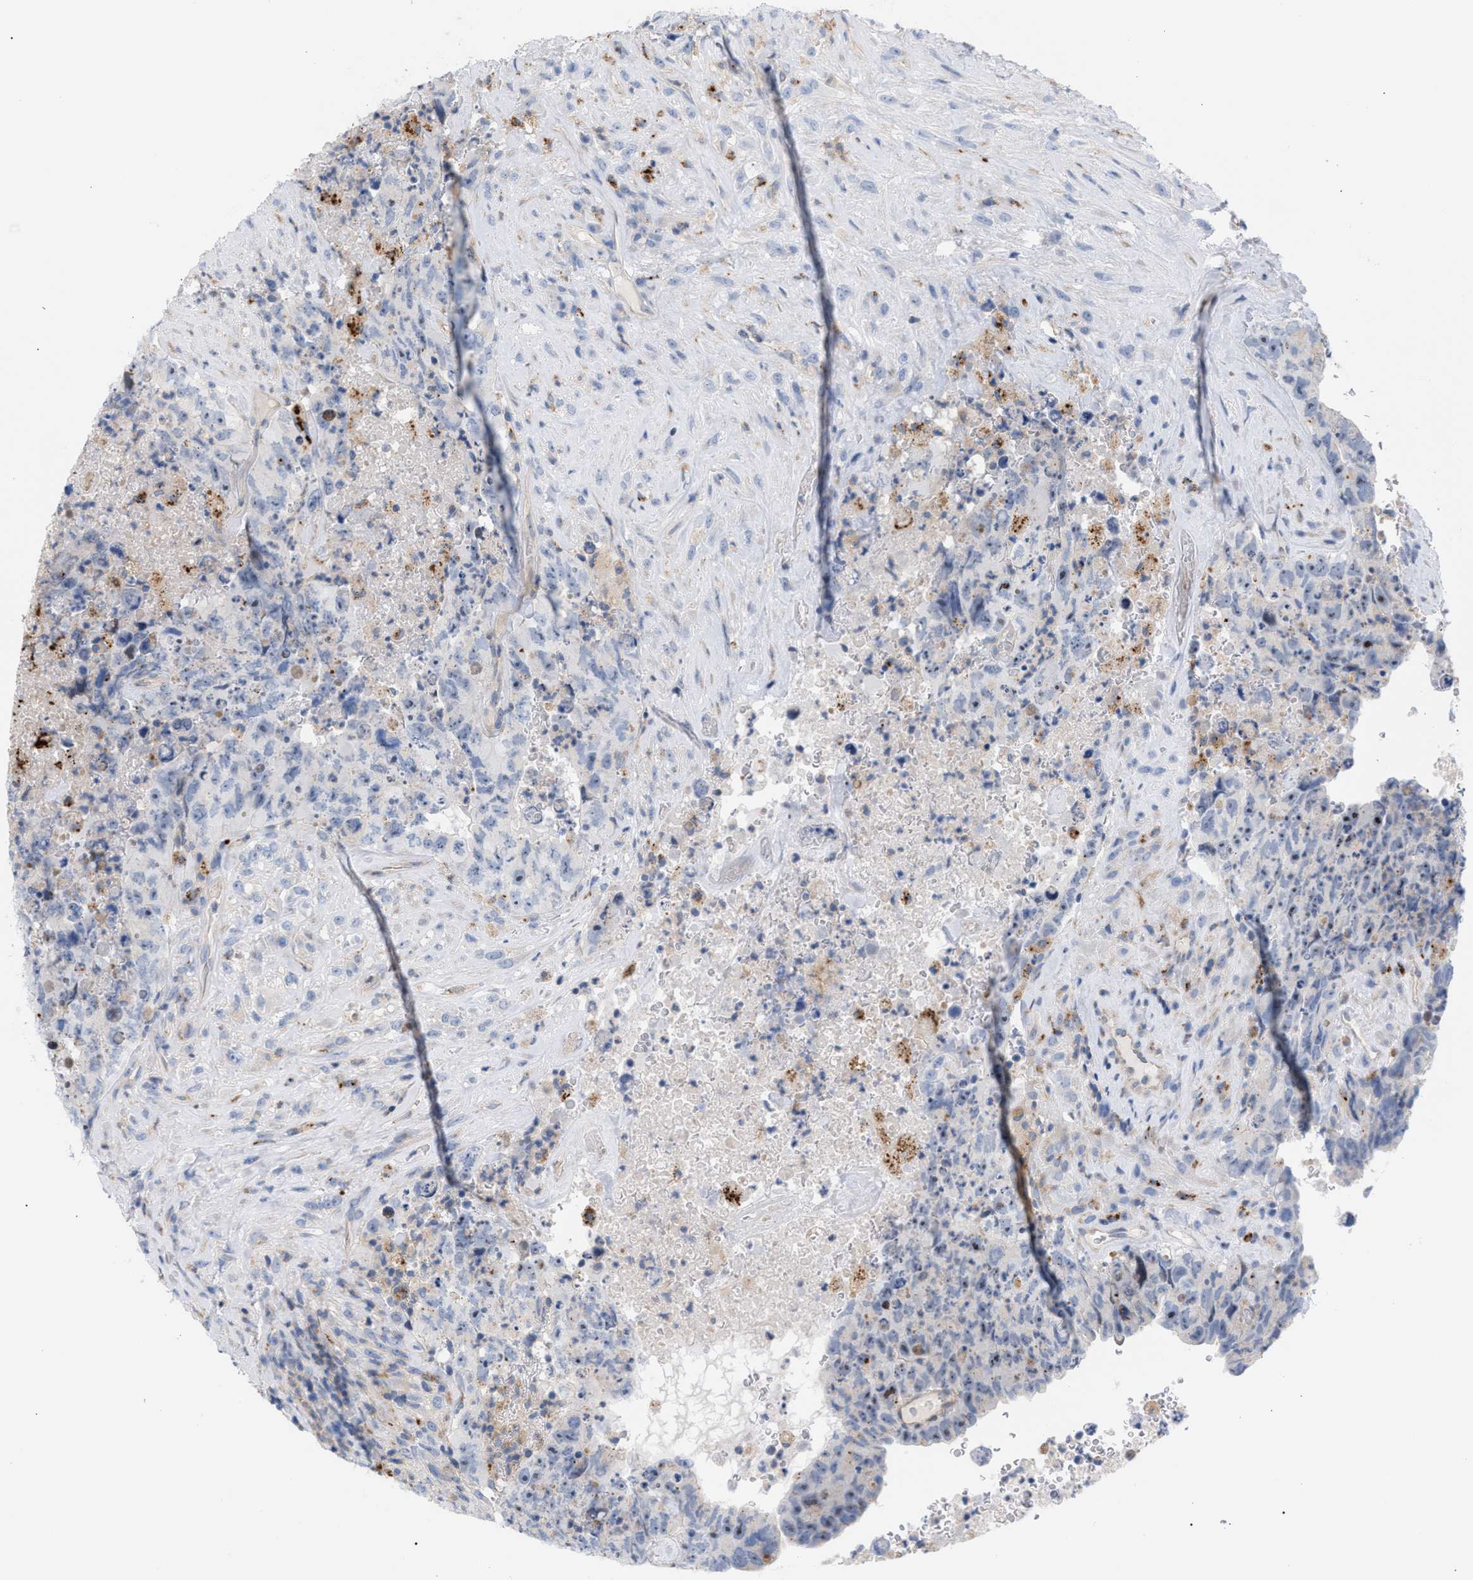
{"staining": {"intensity": "negative", "quantity": "none", "location": "none"}, "tissue": "testis cancer", "cell_type": "Tumor cells", "image_type": "cancer", "snomed": [{"axis": "morphology", "description": "Carcinoma, Embryonal, NOS"}, {"axis": "topography", "description": "Testis"}], "caption": "Photomicrograph shows no protein expression in tumor cells of testis cancer (embryonal carcinoma) tissue.", "gene": "MBTD1", "patient": {"sex": "male", "age": 32}}